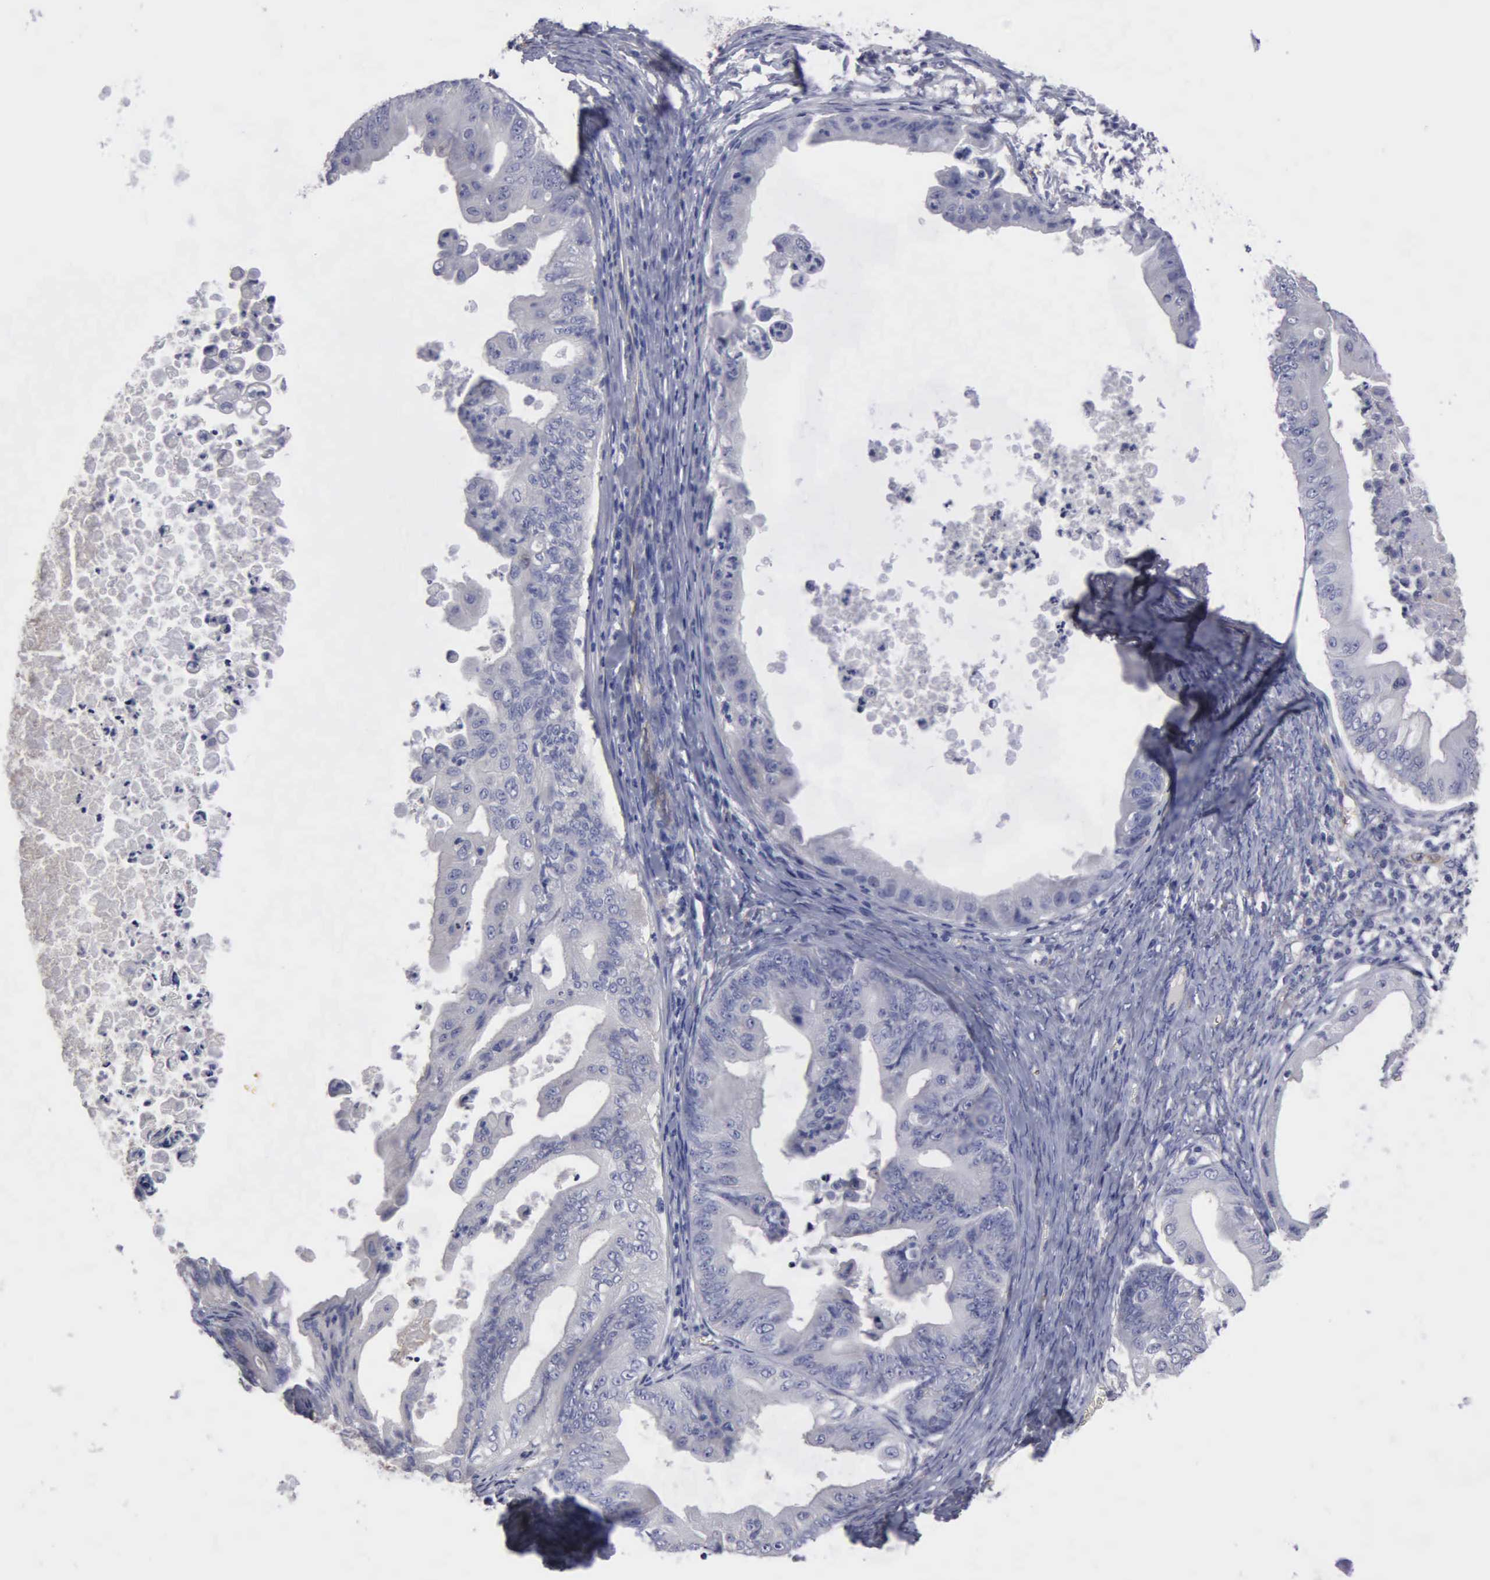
{"staining": {"intensity": "negative", "quantity": "none", "location": "none"}, "tissue": "ovarian cancer", "cell_type": "Tumor cells", "image_type": "cancer", "snomed": [{"axis": "morphology", "description": "Cystadenocarcinoma, mucinous, NOS"}, {"axis": "topography", "description": "Ovary"}], "caption": "Ovarian cancer was stained to show a protein in brown. There is no significant positivity in tumor cells.", "gene": "RDX", "patient": {"sex": "female", "age": 37}}